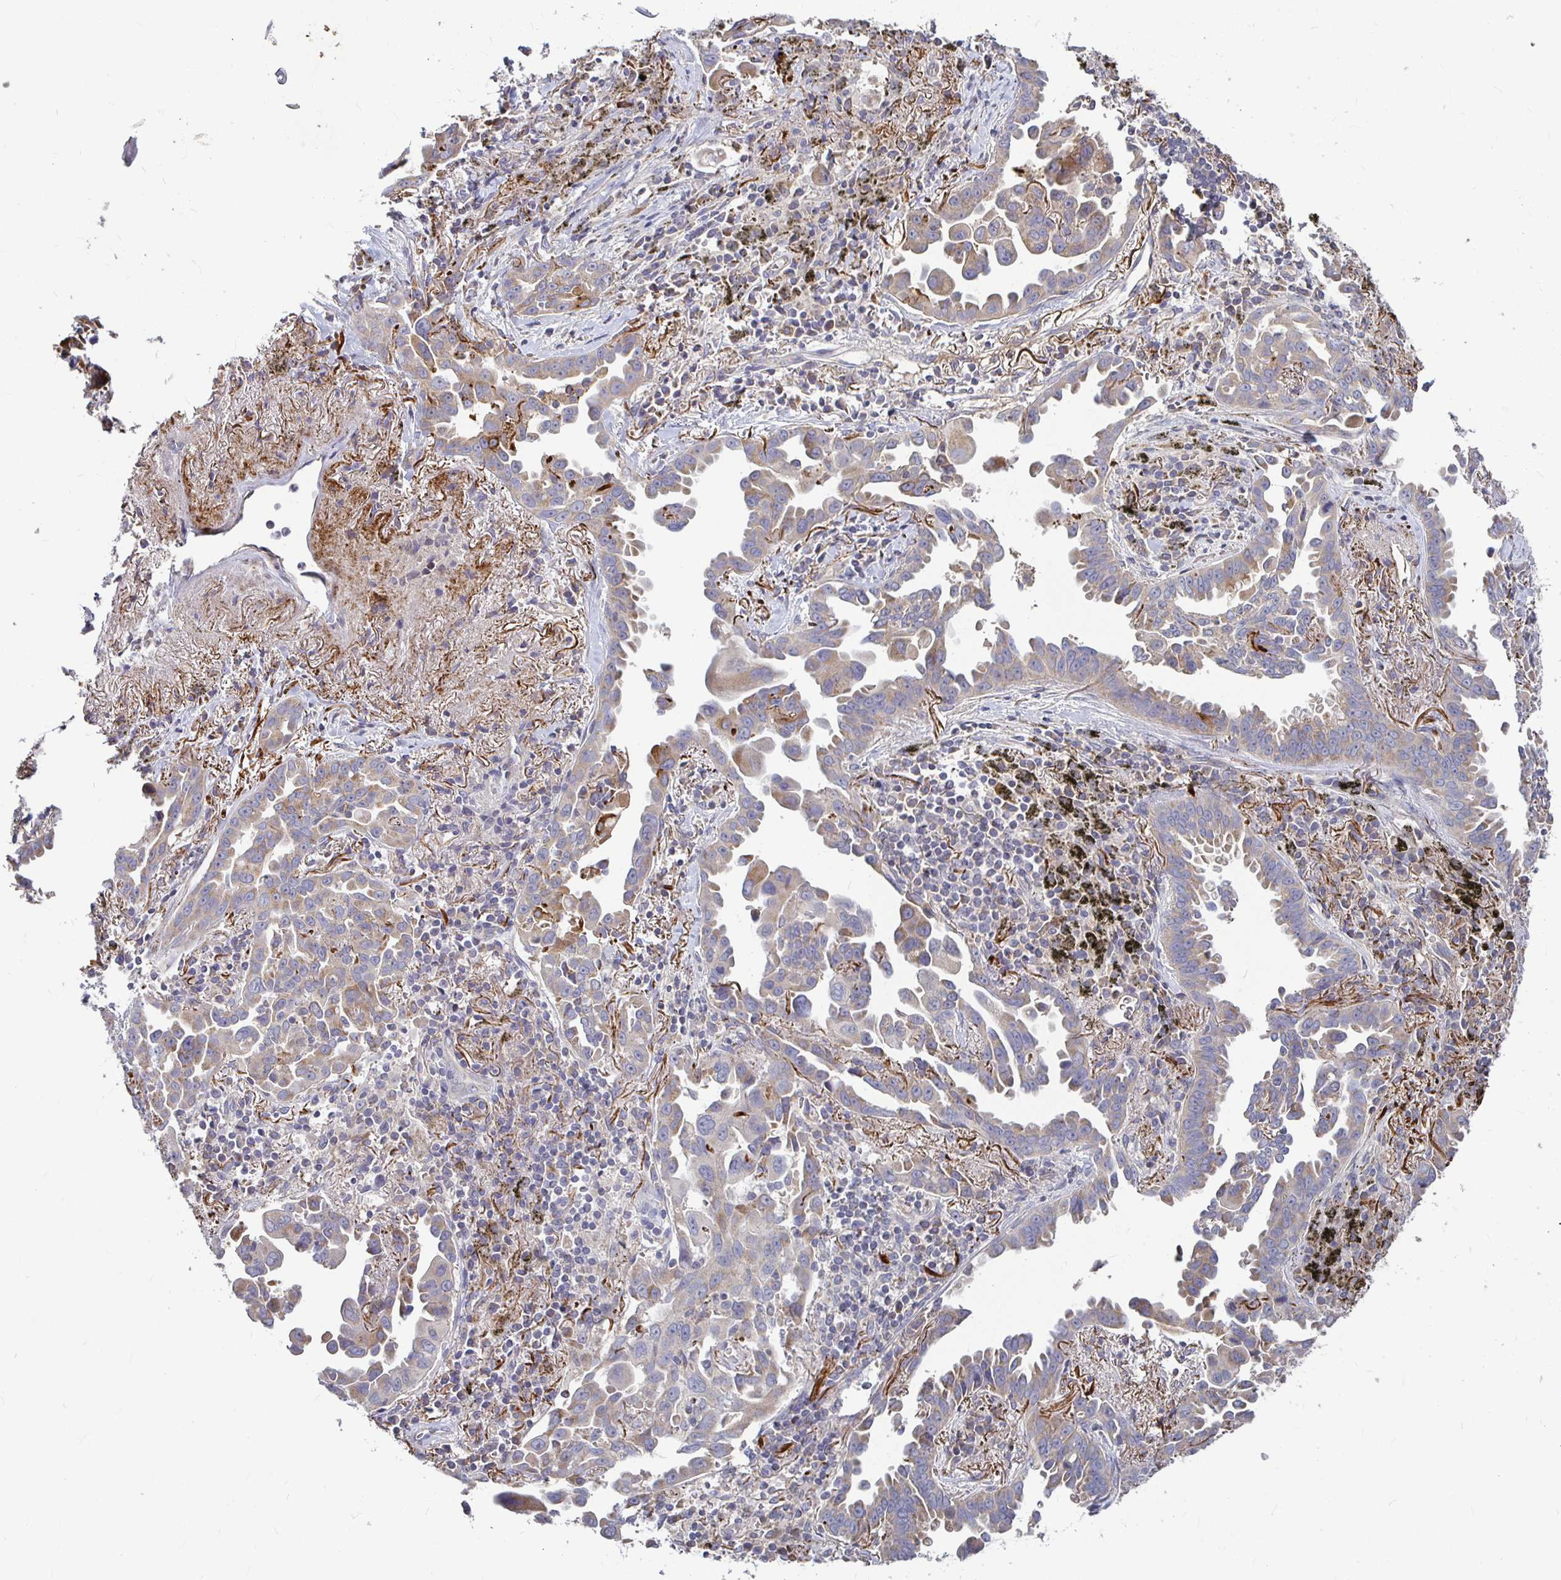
{"staining": {"intensity": "moderate", "quantity": "<25%", "location": "cytoplasmic/membranous"}, "tissue": "lung cancer", "cell_type": "Tumor cells", "image_type": "cancer", "snomed": [{"axis": "morphology", "description": "Adenocarcinoma, NOS"}, {"axis": "topography", "description": "Lung"}], "caption": "Tumor cells exhibit moderate cytoplasmic/membranous staining in approximately <25% of cells in lung adenocarcinoma.", "gene": "RNF144B", "patient": {"sex": "male", "age": 68}}